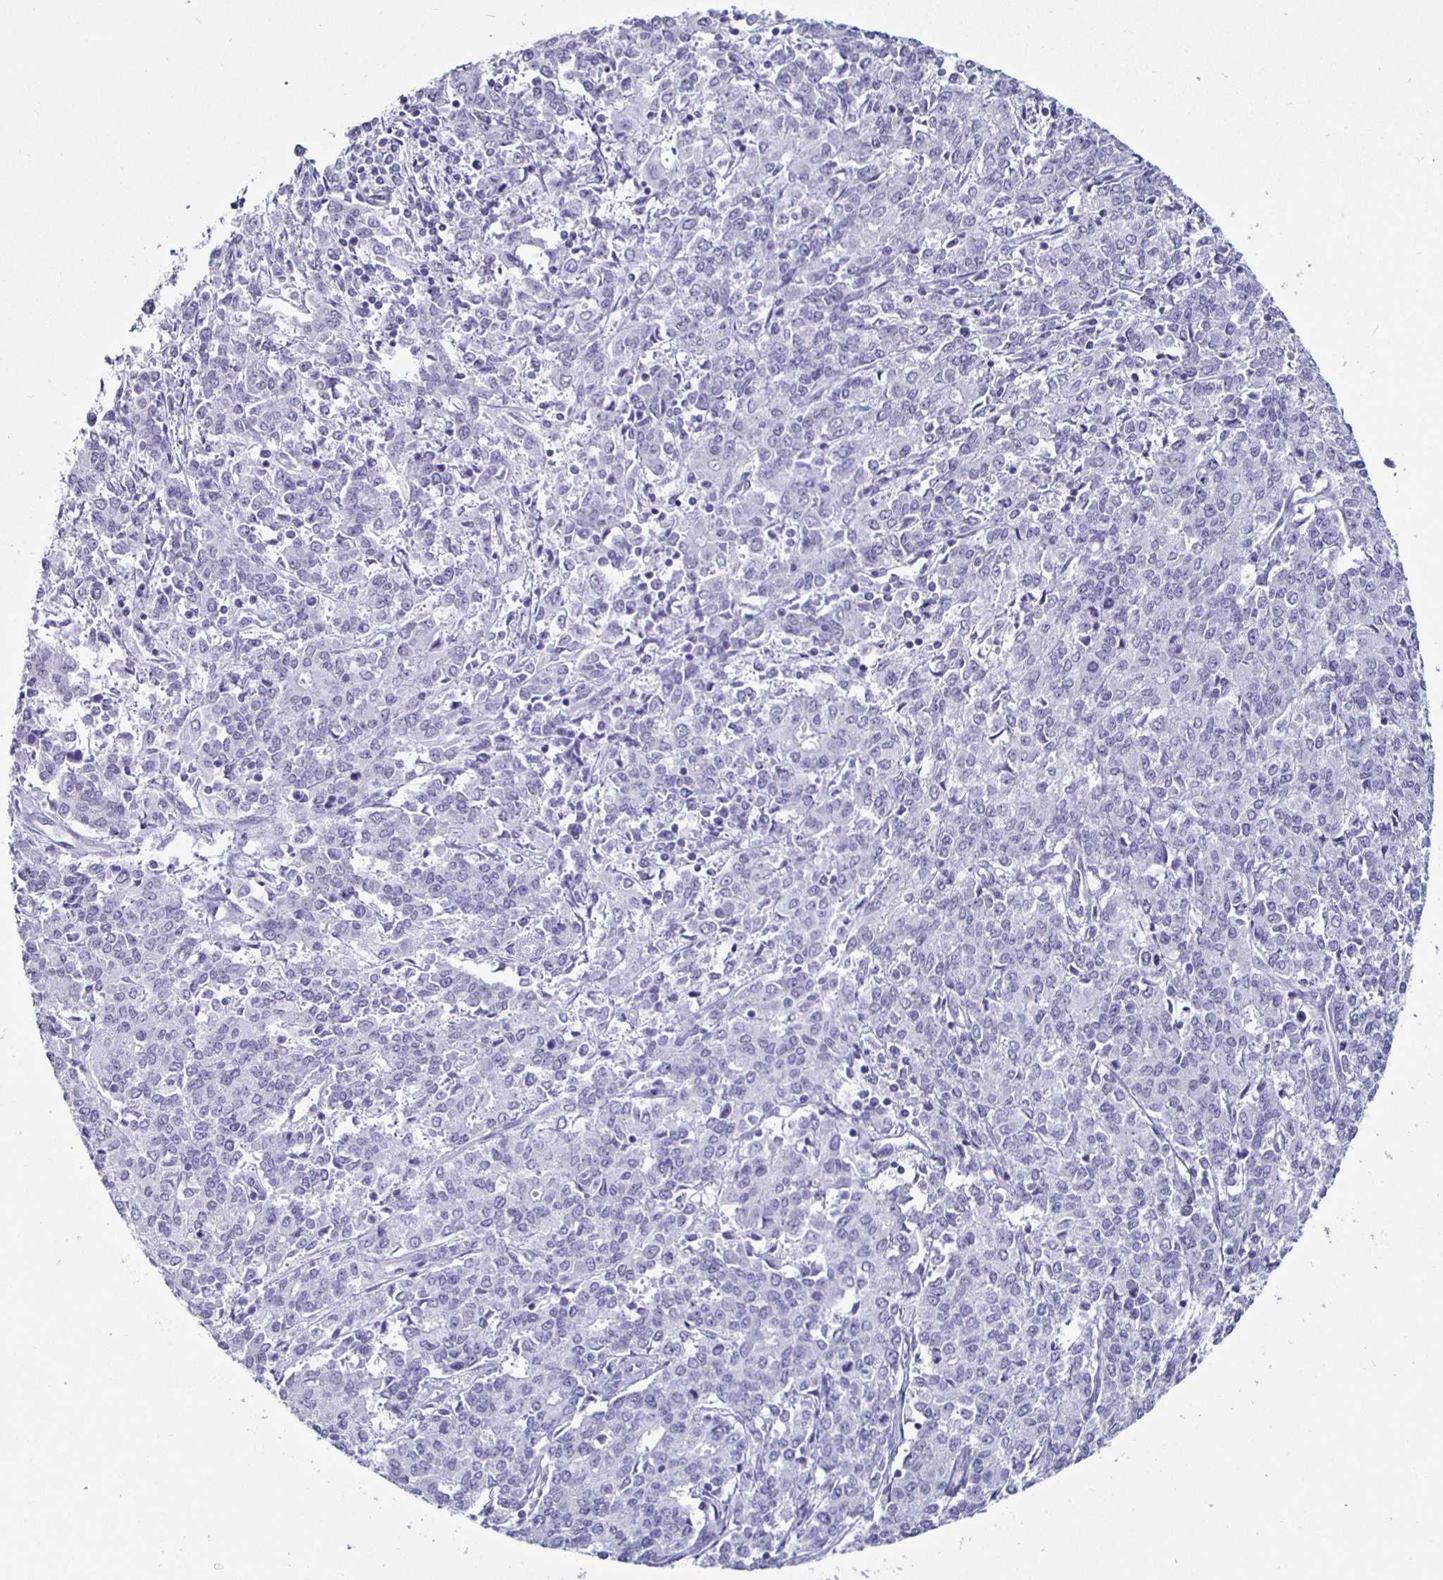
{"staining": {"intensity": "moderate", "quantity": "25%-75%", "location": "nuclear"}, "tissue": "endometrial cancer", "cell_type": "Tumor cells", "image_type": "cancer", "snomed": [{"axis": "morphology", "description": "Adenocarcinoma, NOS"}, {"axis": "topography", "description": "Endometrium"}], "caption": "High-magnification brightfield microscopy of endometrial adenocarcinoma stained with DAB (brown) and counterstained with hematoxylin (blue). tumor cells exhibit moderate nuclear positivity is present in about25%-75% of cells.", "gene": "DDX39B", "patient": {"sex": "female", "age": 50}}